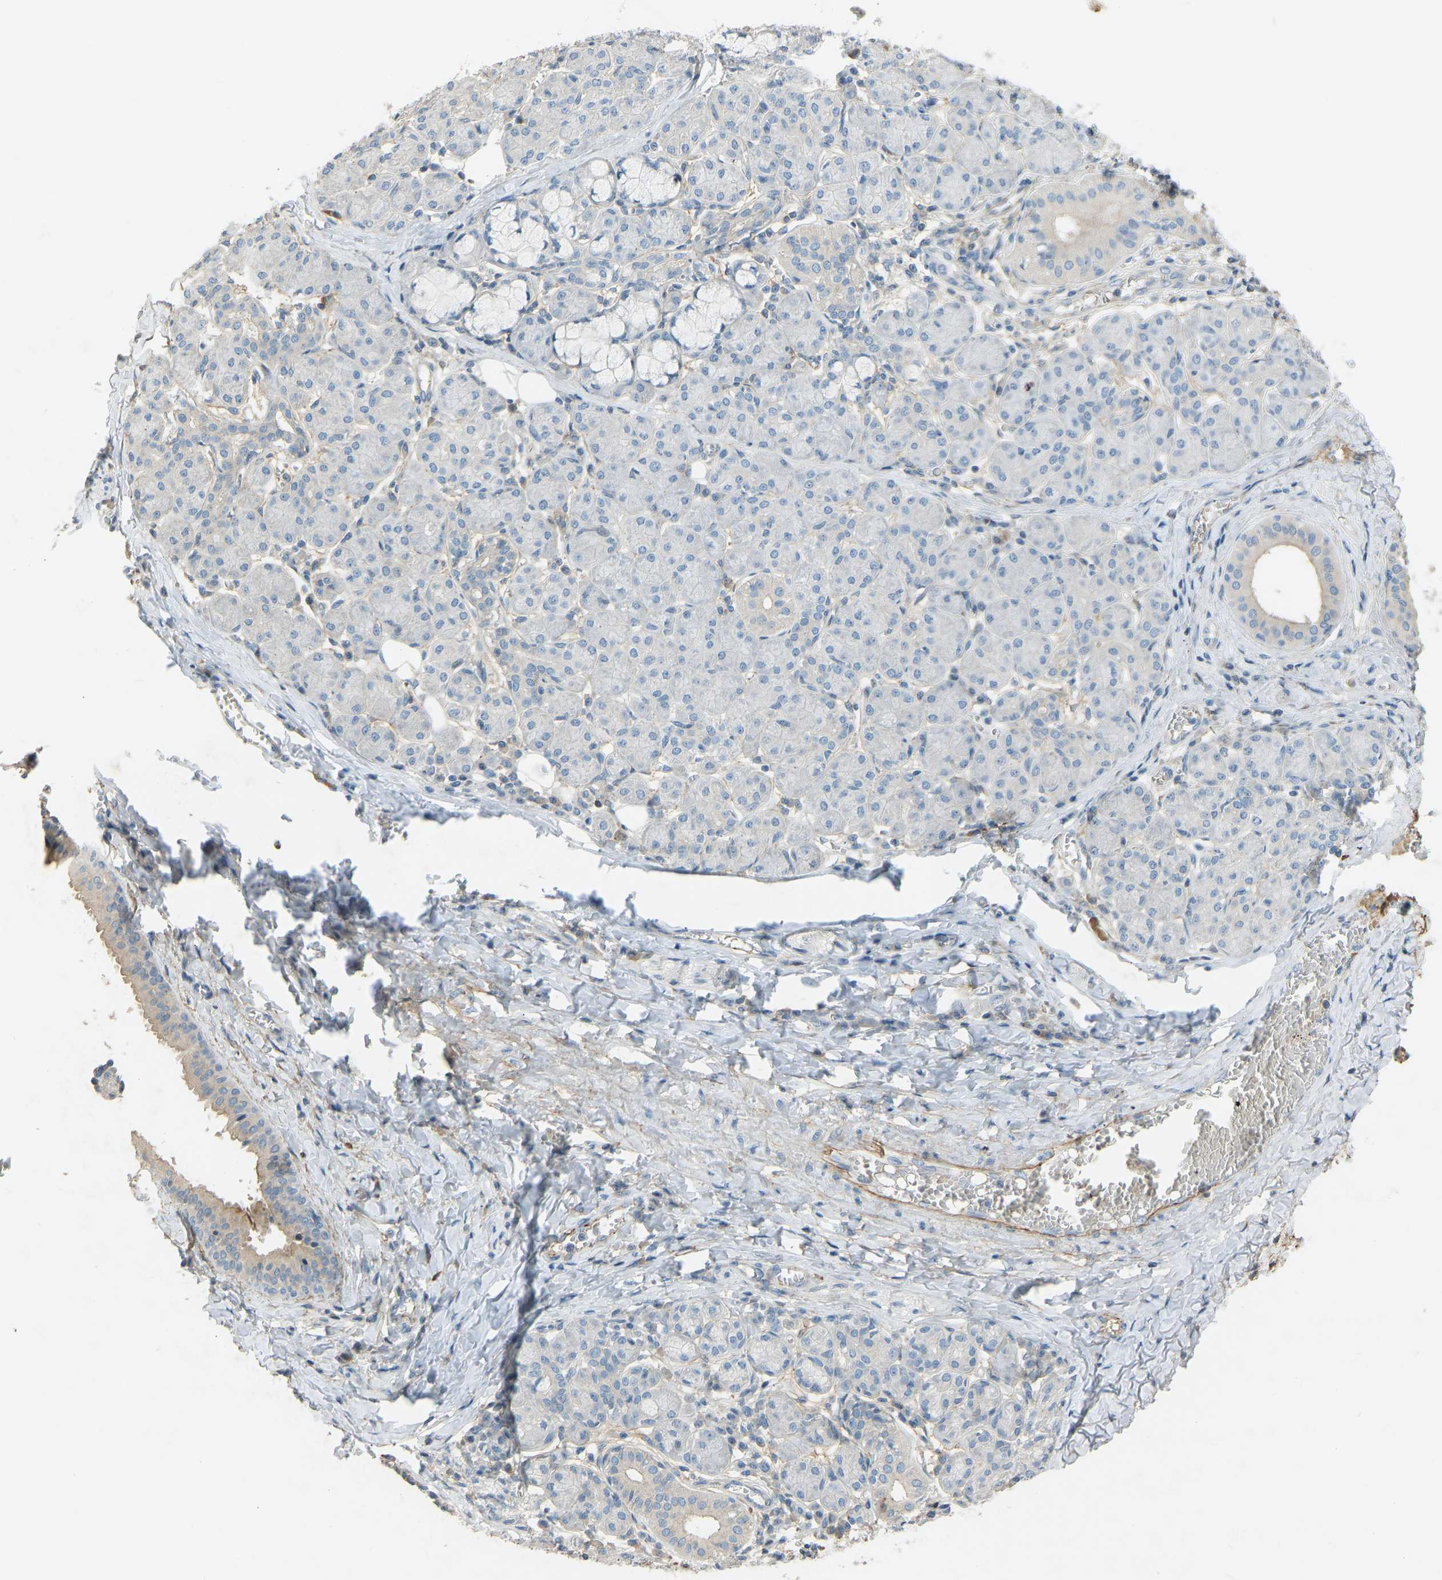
{"staining": {"intensity": "weak", "quantity": "<25%", "location": "cytoplasmic/membranous"}, "tissue": "salivary gland", "cell_type": "Glandular cells", "image_type": "normal", "snomed": [{"axis": "morphology", "description": "Normal tissue, NOS"}, {"axis": "morphology", "description": "Inflammation, NOS"}, {"axis": "topography", "description": "Lymph node"}, {"axis": "topography", "description": "Salivary gland"}], "caption": "Immunohistochemical staining of unremarkable human salivary gland demonstrates no significant positivity in glandular cells.", "gene": "FBLN2", "patient": {"sex": "male", "age": 3}}